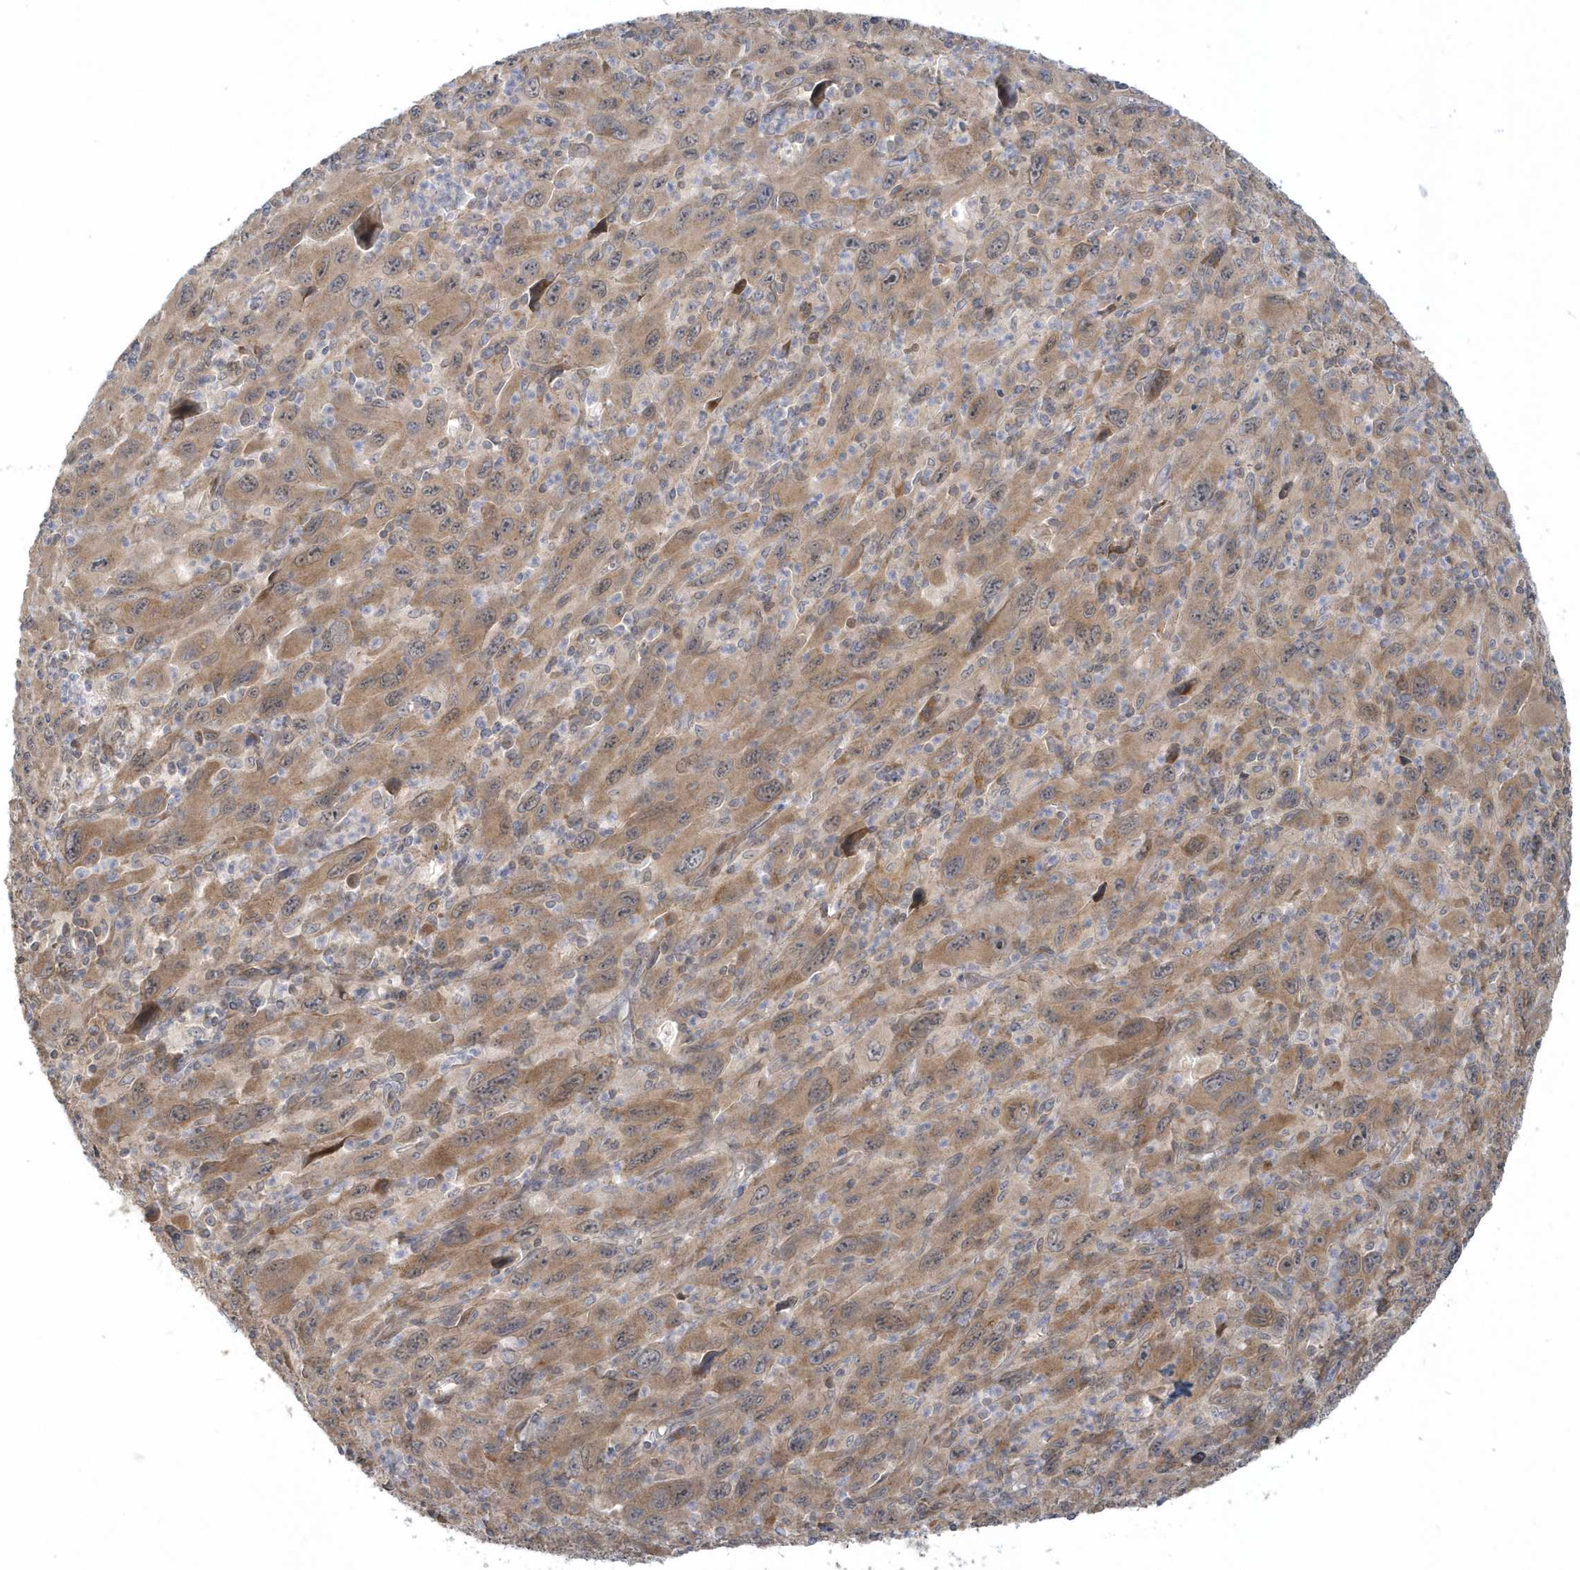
{"staining": {"intensity": "moderate", "quantity": ">75%", "location": "cytoplasmic/membranous"}, "tissue": "melanoma", "cell_type": "Tumor cells", "image_type": "cancer", "snomed": [{"axis": "morphology", "description": "Malignant melanoma, Metastatic site"}, {"axis": "topography", "description": "Skin"}], "caption": "Immunohistochemical staining of human malignant melanoma (metastatic site) demonstrates medium levels of moderate cytoplasmic/membranous expression in approximately >75% of tumor cells. The protein is shown in brown color, while the nuclei are stained blue.", "gene": "THG1L", "patient": {"sex": "female", "age": 56}}